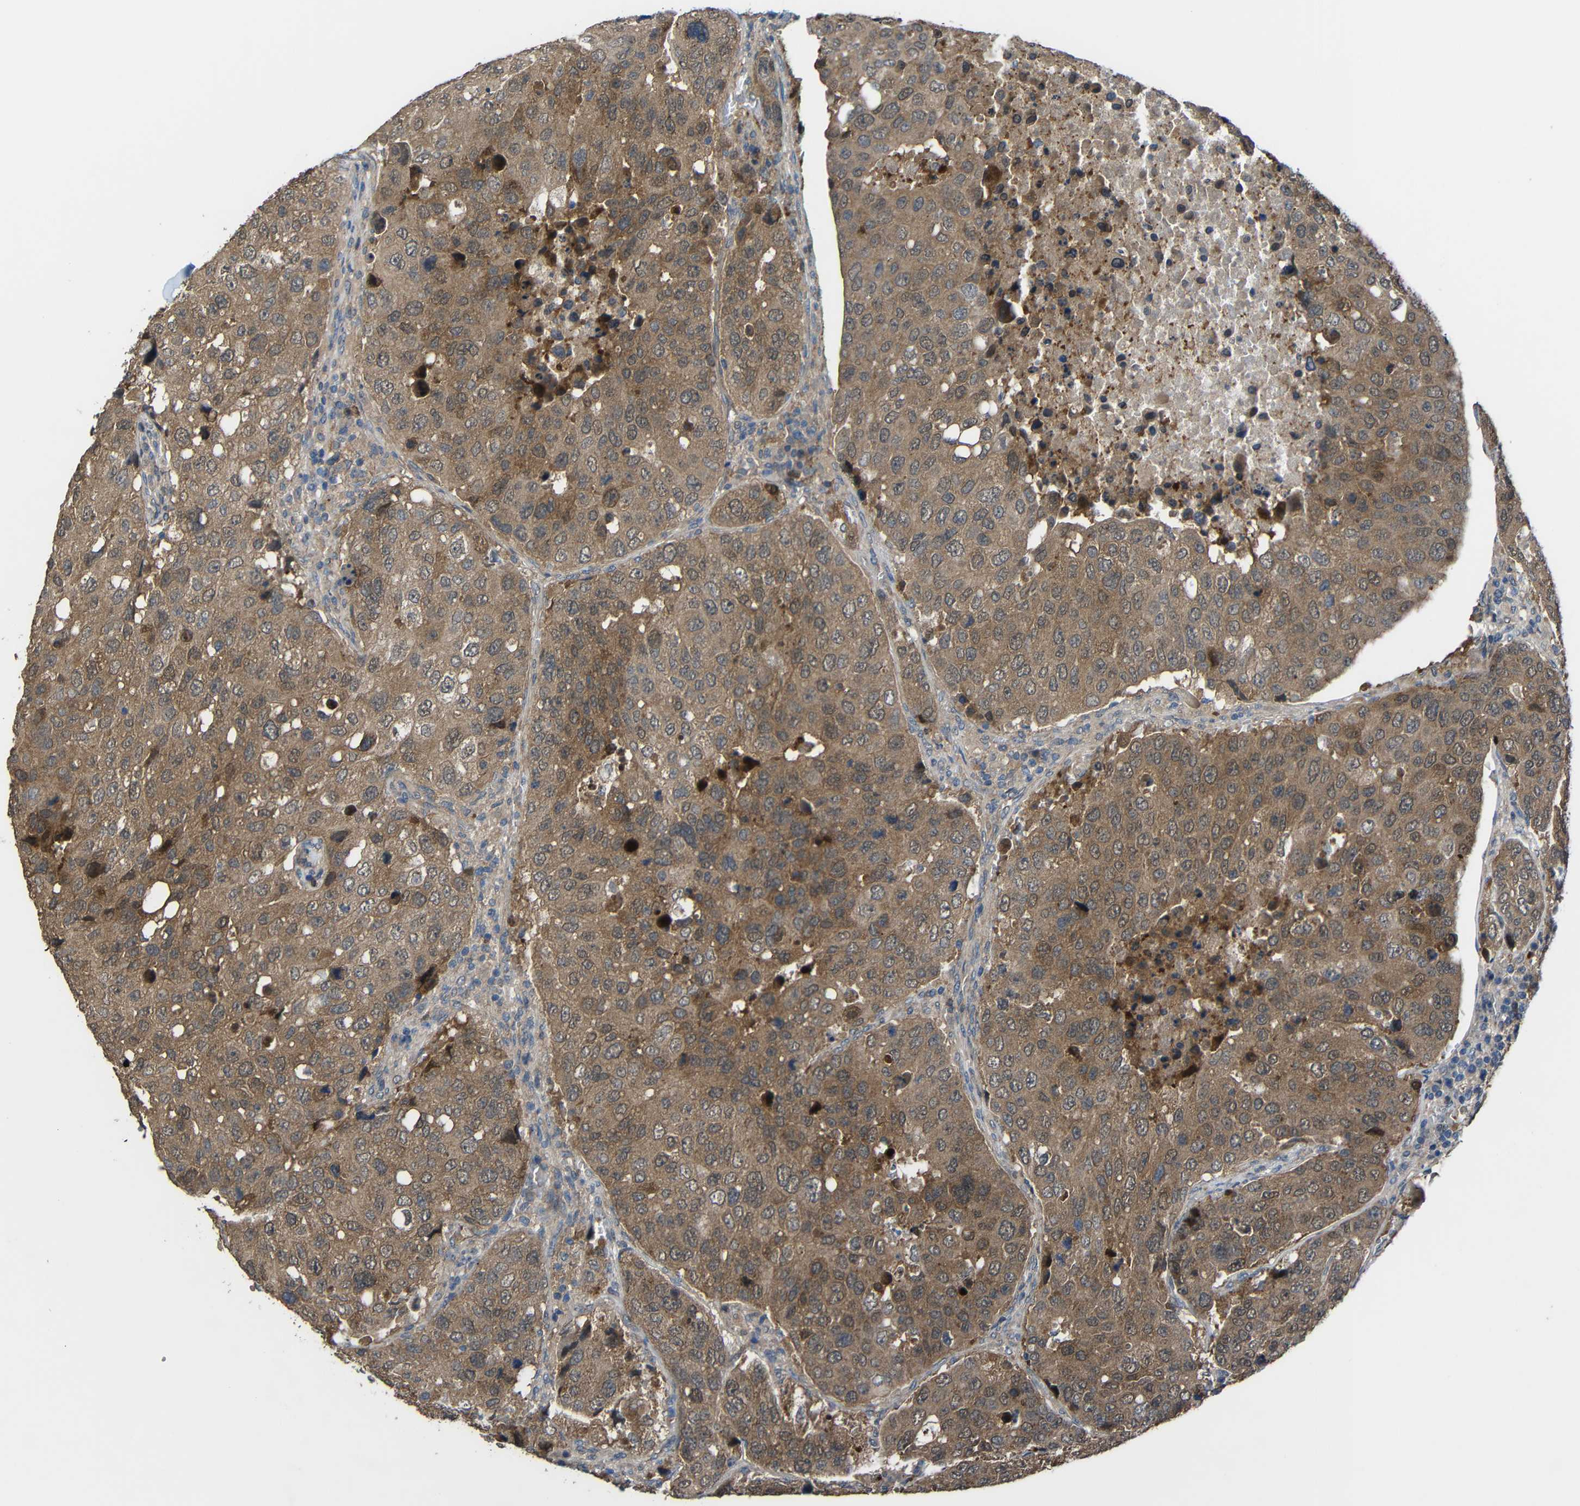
{"staining": {"intensity": "moderate", "quantity": ">75%", "location": "cytoplasmic/membranous"}, "tissue": "urothelial cancer", "cell_type": "Tumor cells", "image_type": "cancer", "snomed": [{"axis": "morphology", "description": "Urothelial carcinoma, High grade"}, {"axis": "topography", "description": "Lymph node"}, {"axis": "topography", "description": "Urinary bladder"}], "caption": "Immunohistochemical staining of human urothelial carcinoma (high-grade) demonstrates moderate cytoplasmic/membranous protein staining in about >75% of tumor cells. Nuclei are stained in blue.", "gene": "CHST9", "patient": {"sex": "male", "age": 51}}